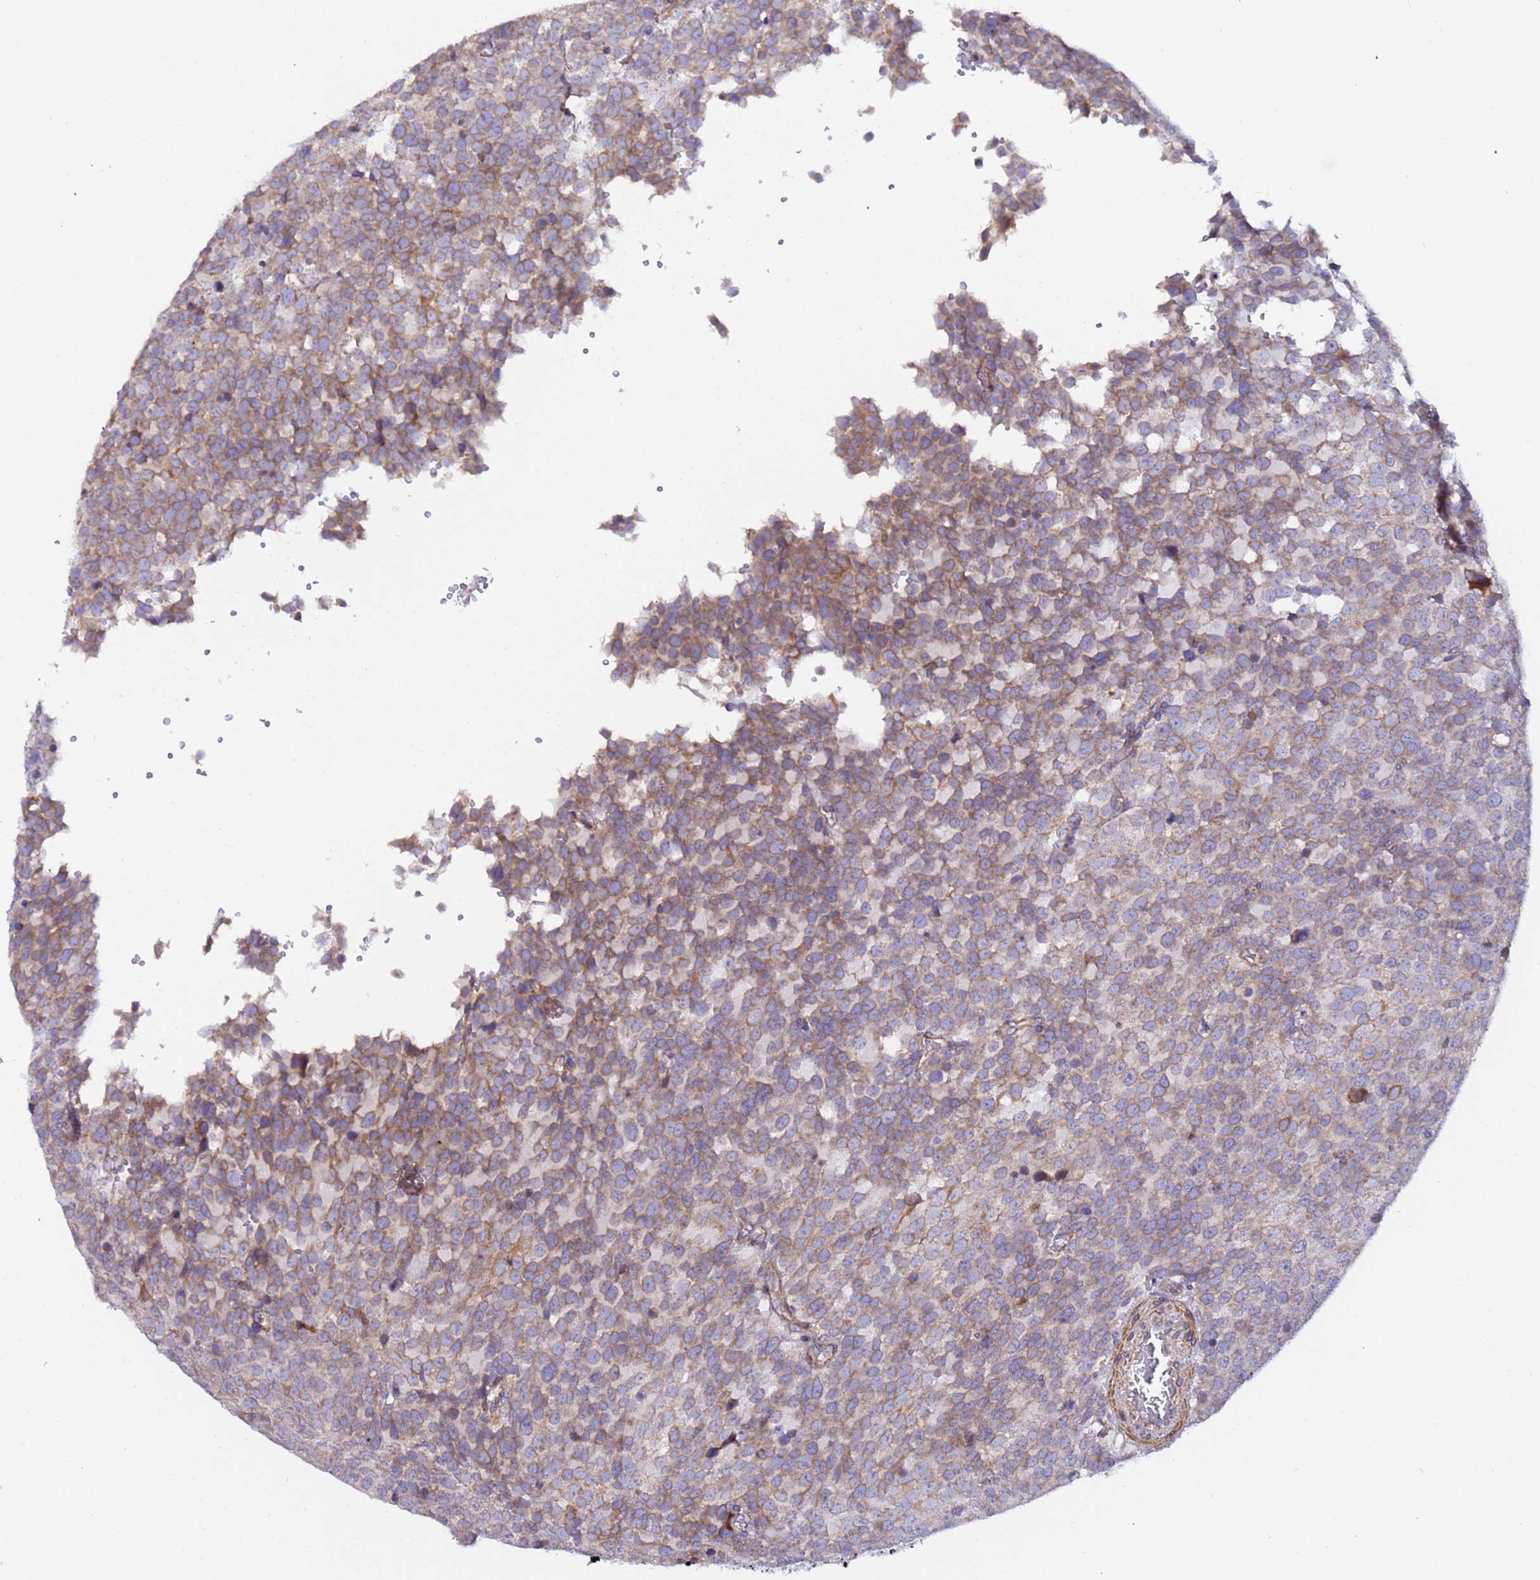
{"staining": {"intensity": "moderate", "quantity": ">75%", "location": "cytoplasmic/membranous"}, "tissue": "testis cancer", "cell_type": "Tumor cells", "image_type": "cancer", "snomed": [{"axis": "morphology", "description": "Seminoma, NOS"}, {"axis": "topography", "description": "Testis"}], "caption": "IHC of testis cancer shows medium levels of moderate cytoplasmic/membranous positivity in about >75% of tumor cells.", "gene": "JRKL", "patient": {"sex": "male", "age": 71}}